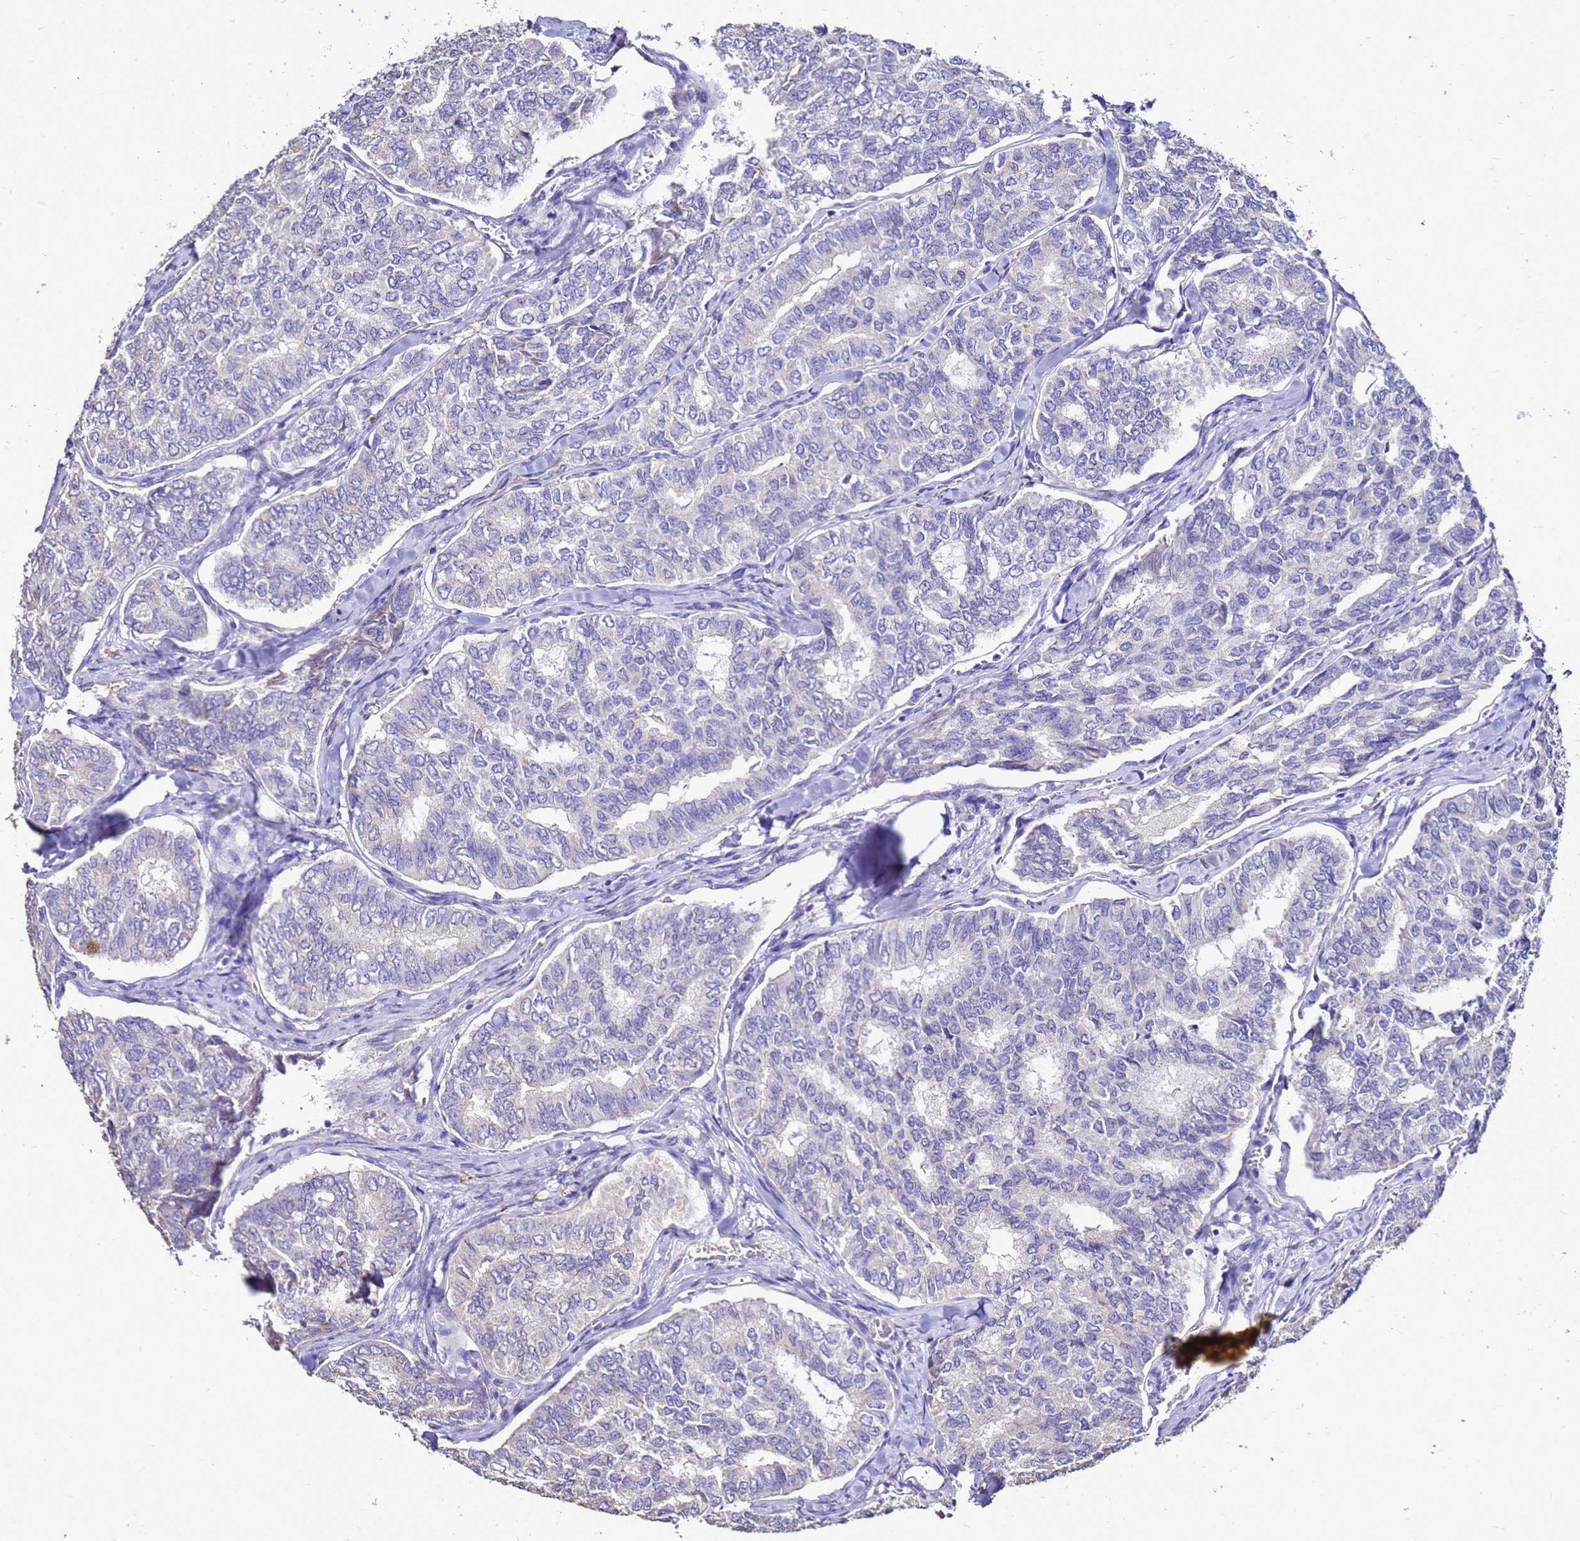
{"staining": {"intensity": "negative", "quantity": "none", "location": "none"}, "tissue": "thyroid cancer", "cell_type": "Tumor cells", "image_type": "cancer", "snomed": [{"axis": "morphology", "description": "Papillary adenocarcinoma, NOS"}, {"axis": "topography", "description": "Thyroid gland"}], "caption": "This image is of thyroid cancer stained with immunohistochemistry to label a protein in brown with the nuclei are counter-stained blue. There is no expression in tumor cells.", "gene": "S100A2", "patient": {"sex": "female", "age": 35}}